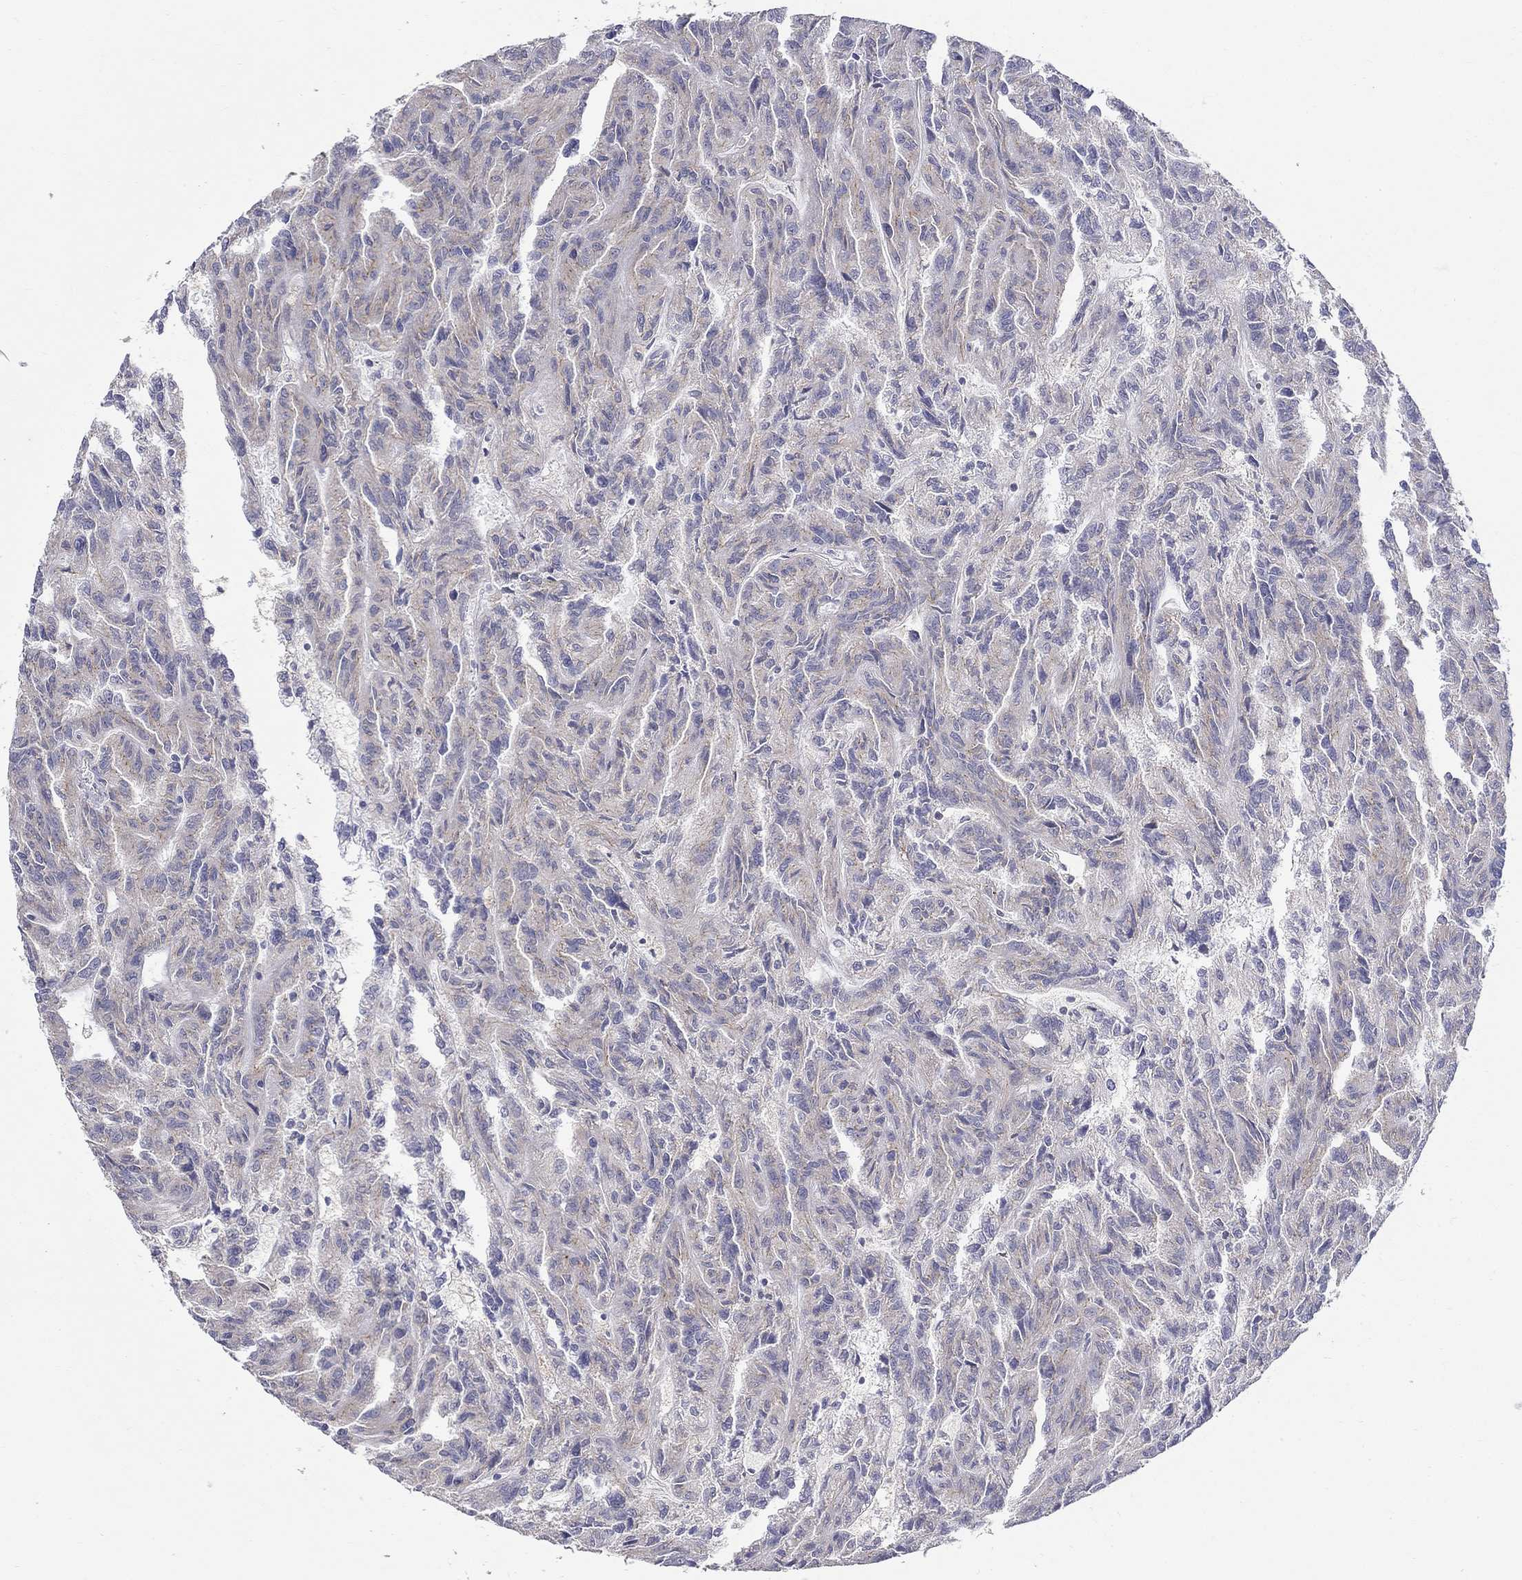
{"staining": {"intensity": "negative", "quantity": "none", "location": "none"}, "tissue": "renal cancer", "cell_type": "Tumor cells", "image_type": "cancer", "snomed": [{"axis": "morphology", "description": "Adenocarcinoma, NOS"}, {"axis": "topography", "description": "Kidney"}], "caption": "DAB (3,3'-diaminobenzidine) immunohistochemical staining of human renal cancer (adenocarcinoma) displays no significant positivity in tumor cells.", "gene": "QRFPR", "patient": {"sex": "male", "age": 79}}